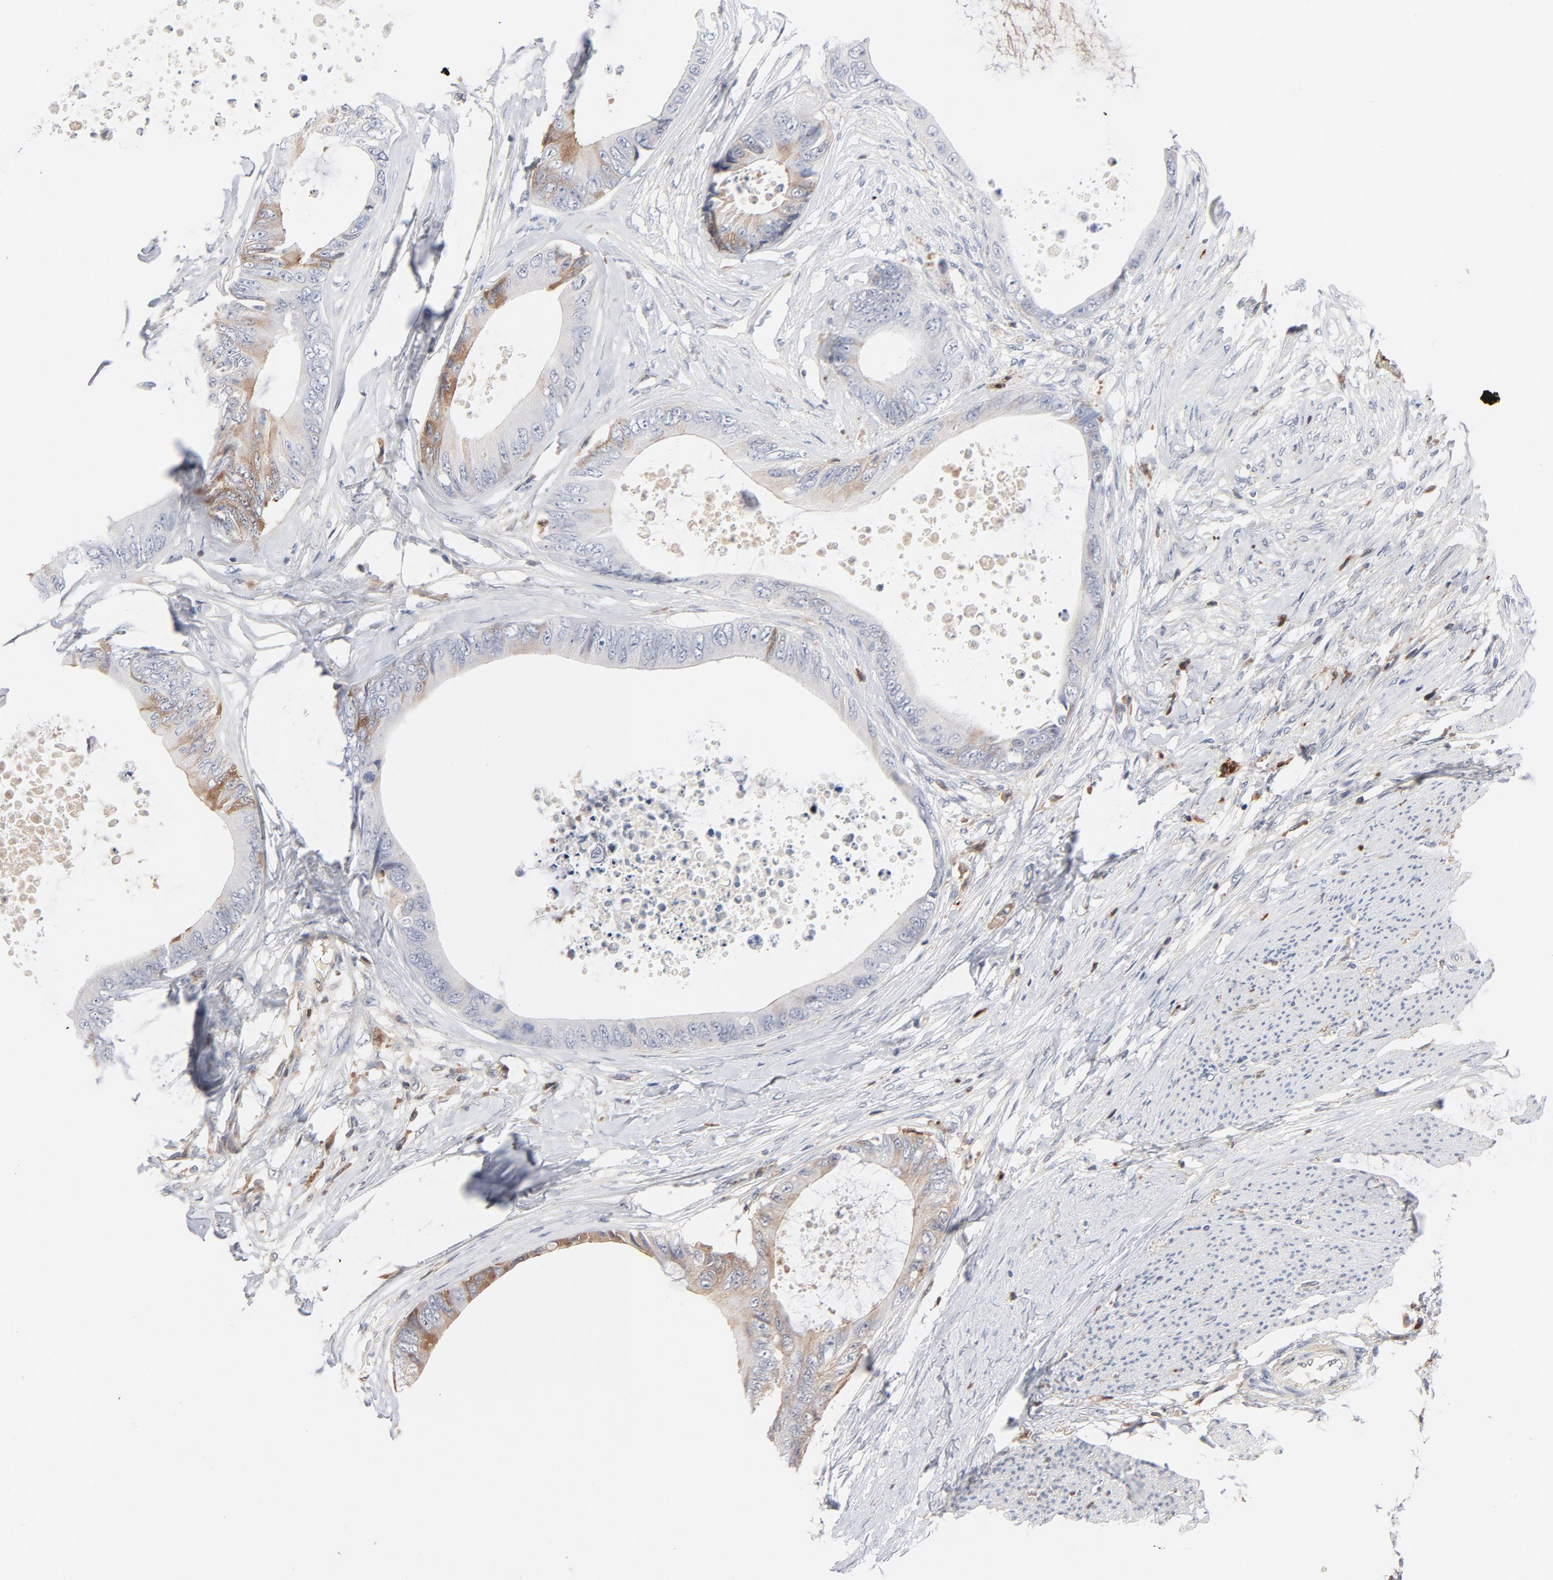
{"staining": {"intensity": "moderate", "quantity": "<25%", "location": "cytoplasmic/membranous"}, "tissue": "colorectal cancer", "cell_type": "Tumor cells", "image_type": "cancer", "snomed": [{"axis": "morphology", "description": "Normal tissue, NOS"}, {"axis": "morphology", "description": "Adenocarcinoma, NOS"}, {"axis": "topography", "description": "Rectum"}, {"axis": "topography", "description": "Peripheral nerve tissue"}], "caption": "Colorectal adenocarcinoma stained with immunohistochemistry (IHC) displays moderate cytoplasmic/membranous positivity in approximately <25% of tumor cells.", "gene": "SERPINA4", "patient": {"sex": "female", "age": 77}}